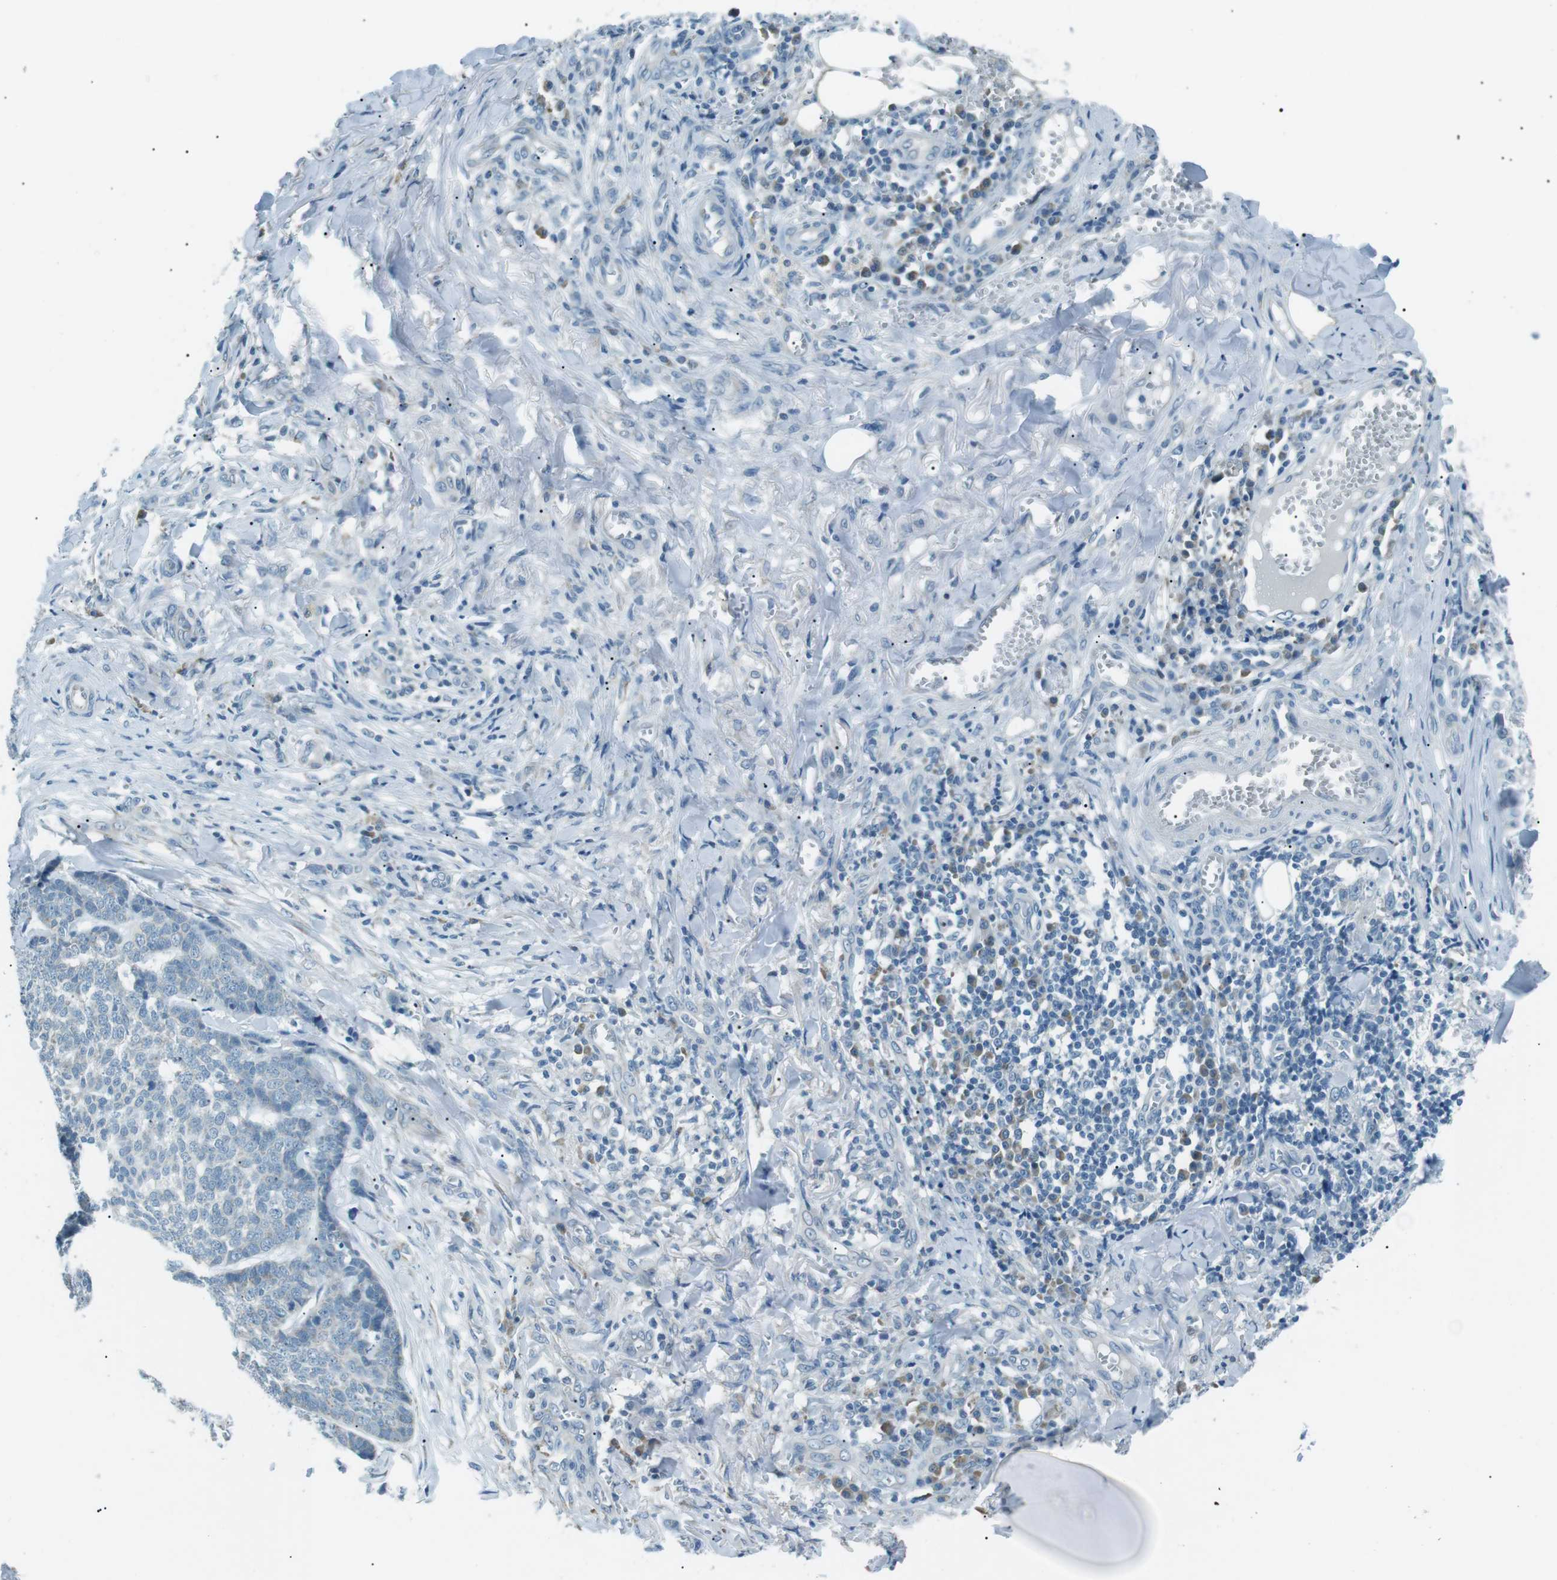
{"staining": {"intensity": "negative", "quantity": "none", "location": "none"}, "tissue": "skin cancer", "cell_type": "Tumor cells", "image_type": "cancer", "snomed": [{"axis": "morphology", "description": "Basal cell carcinoma"}, {"axis": "topography", "description": "Skin"}], "caption": "There is no significant positivity in tumor cells of skin basal cell carcinoma. (Stains: DAB immunohistochemistry with hematoxylin counter stain, Microscopy: brightfield microscopy at high magnification).", "gene": "SERPINB2", "patient": {"sex": "male", "age": 84}}